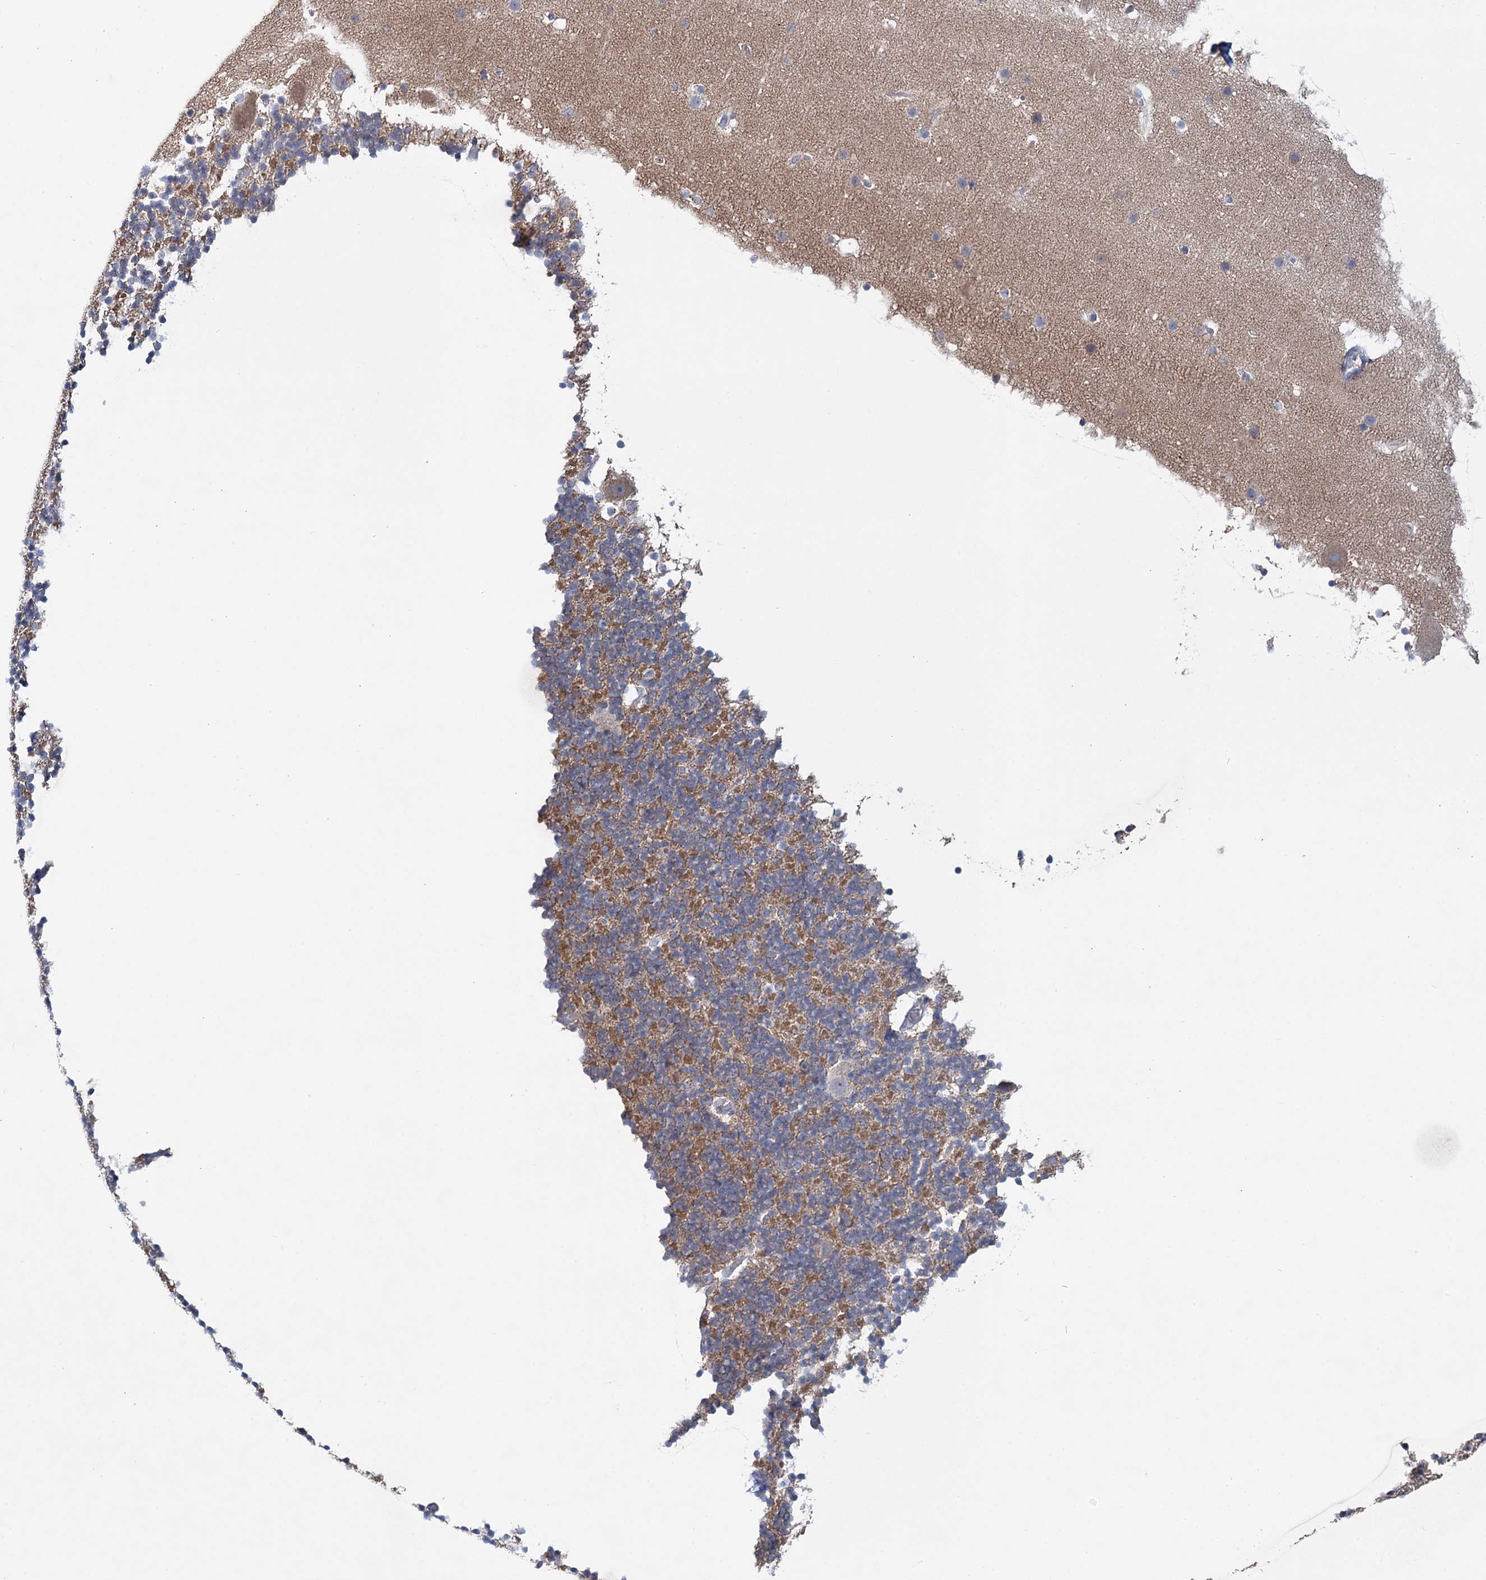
{"staining": {"intensity": "moderate", "quantity": "<25%", "location": "cytoplasmic/membranous"}, "tissue": "cerebellum", "cell_type": "Cells in granular layer", "image_type": "normal", "snomed": [{"axis": "morphology", "description": "Normal tissue, NOS"}, {"axis": "topography", "description": "Cerebellum"}], "caption": "This histopathology image displays immunohistochemistry staining of benign human cerebellum, with low moderate cytoplasmic/membranous expression in approximately <25% of cells in granular layer.", "gene": "ARHGAP44", "patient": {"sex": "male", "age": 57}}